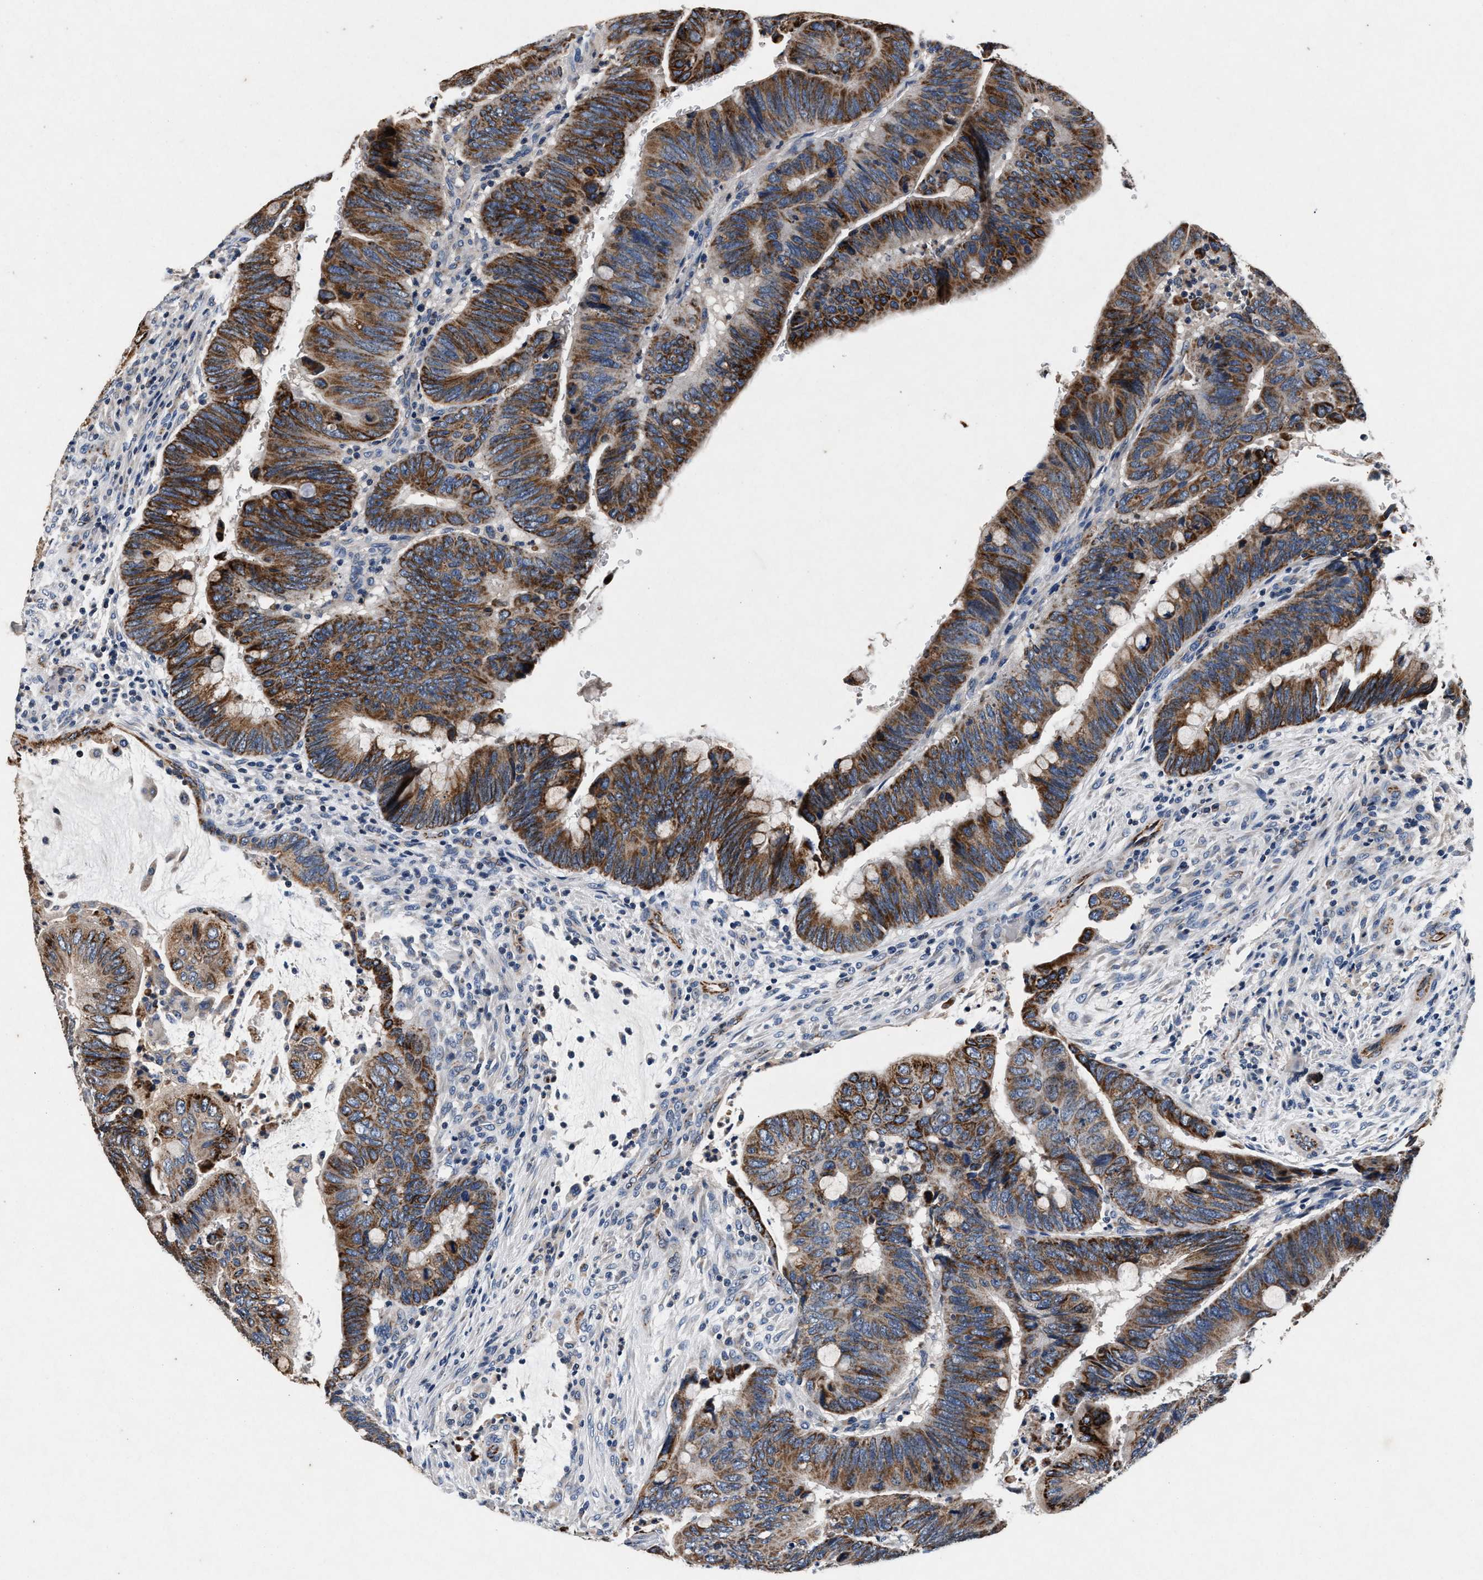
{"staining": {"intensity": "strong", "quantity": ">75%", "location": "cytoplasmic/membranous"}, "tissue": "colorectal cancer", "cell_type": "Tumor cells", "image_type": "cancer", "snomed": [{"axis": "morphology", "description": "Normal tissue, NOS"}, {"axis": "morphology", "description": "Adenocarcinoma, NOS"}, {"axis": "topography", "description": "Rectum"}, {"axis": "topography", "description": "Peripheral nerve tissue"}], "caption": "A photomicrograph of human colorectal cancer stained for a protein exhibits strong cytoplasmic/membranous brown staining in tumor cells.", "gene": "PKD2L1", "patient": {"sex": "male", "age": 92}}